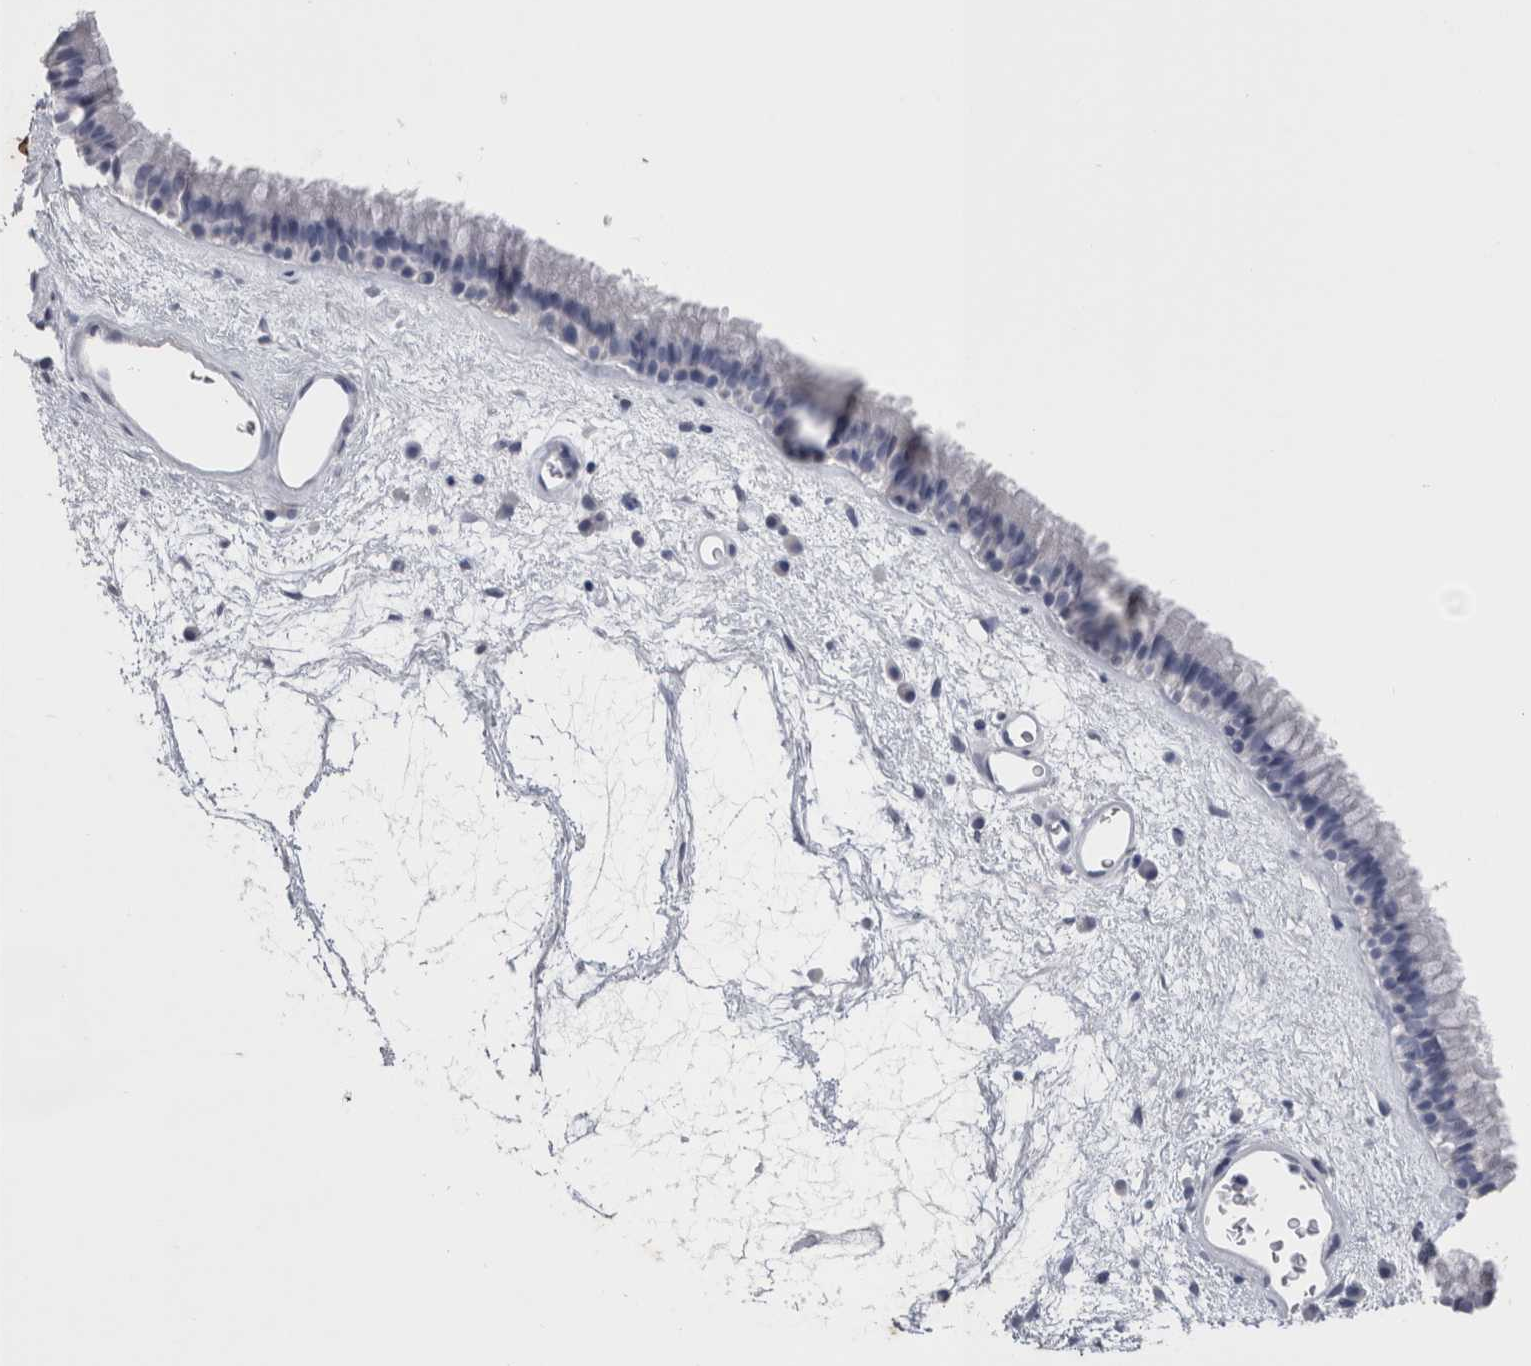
{"staining": {"intensity": "negative", "quantity": "none", "location": "none"}, "tissue": "nasopharynx", "cell_type": "Respiratory epithelial cells", "image_type": "normal", "snomed": [{"axis": "morphology", "description": "Normal tissue, NOS"}, {"axis": "morphology", "description": "Inflammation, NOS"}, {"axis": "topography", "description": "Nasopharynx"}], "caption": "IHC micrograph of unremarkable nasopharynx stained for a protein (brown), which exhibits no positivity in respiratory epithelial cells. (DAB (3,3'-diaminobenzidine) immunohistochemistry (IHC), high magnification).", "gene": "CA8", "patient": {"sex": "male", "age": 48}}